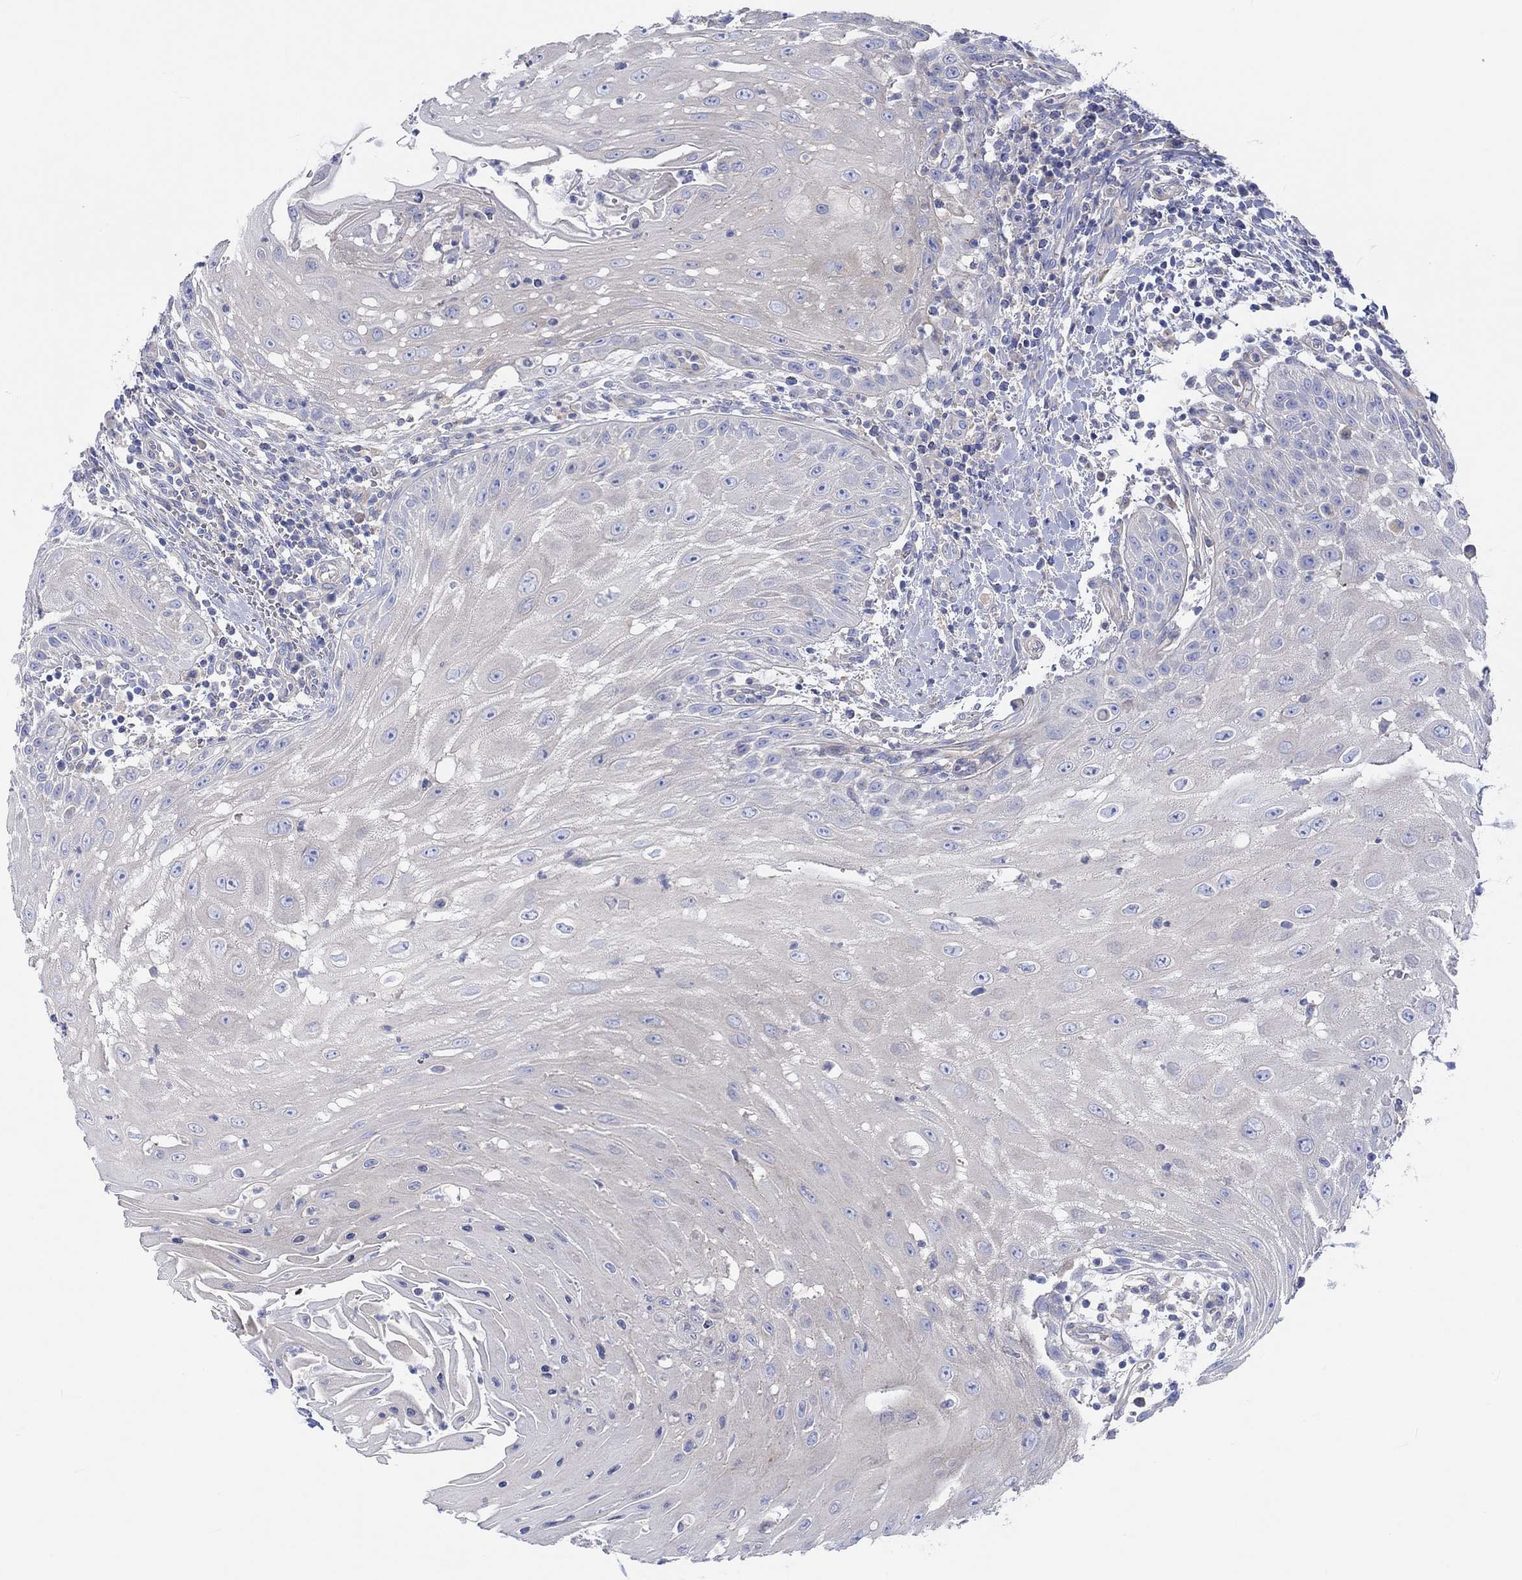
{"staining": {"intensity": "negative", "quantity": "none", "location": "none"}, "tissue": "head and neck cancer", "cell_type": "Tumor cells", "image_type": "cancer", "snomed": [{"axis": "morphology", "description": "Squamous cell carcinoma, NOS"}, {"axis": "topography", "description": "Oral tissue"}, {"axis": "topography", "description": "Head-Neck"}], "caption": "Tumor cells show no significant expression in head and neck cancer.", "gene": "REEP6", "patient": {"sex": "male", "age": 58}}